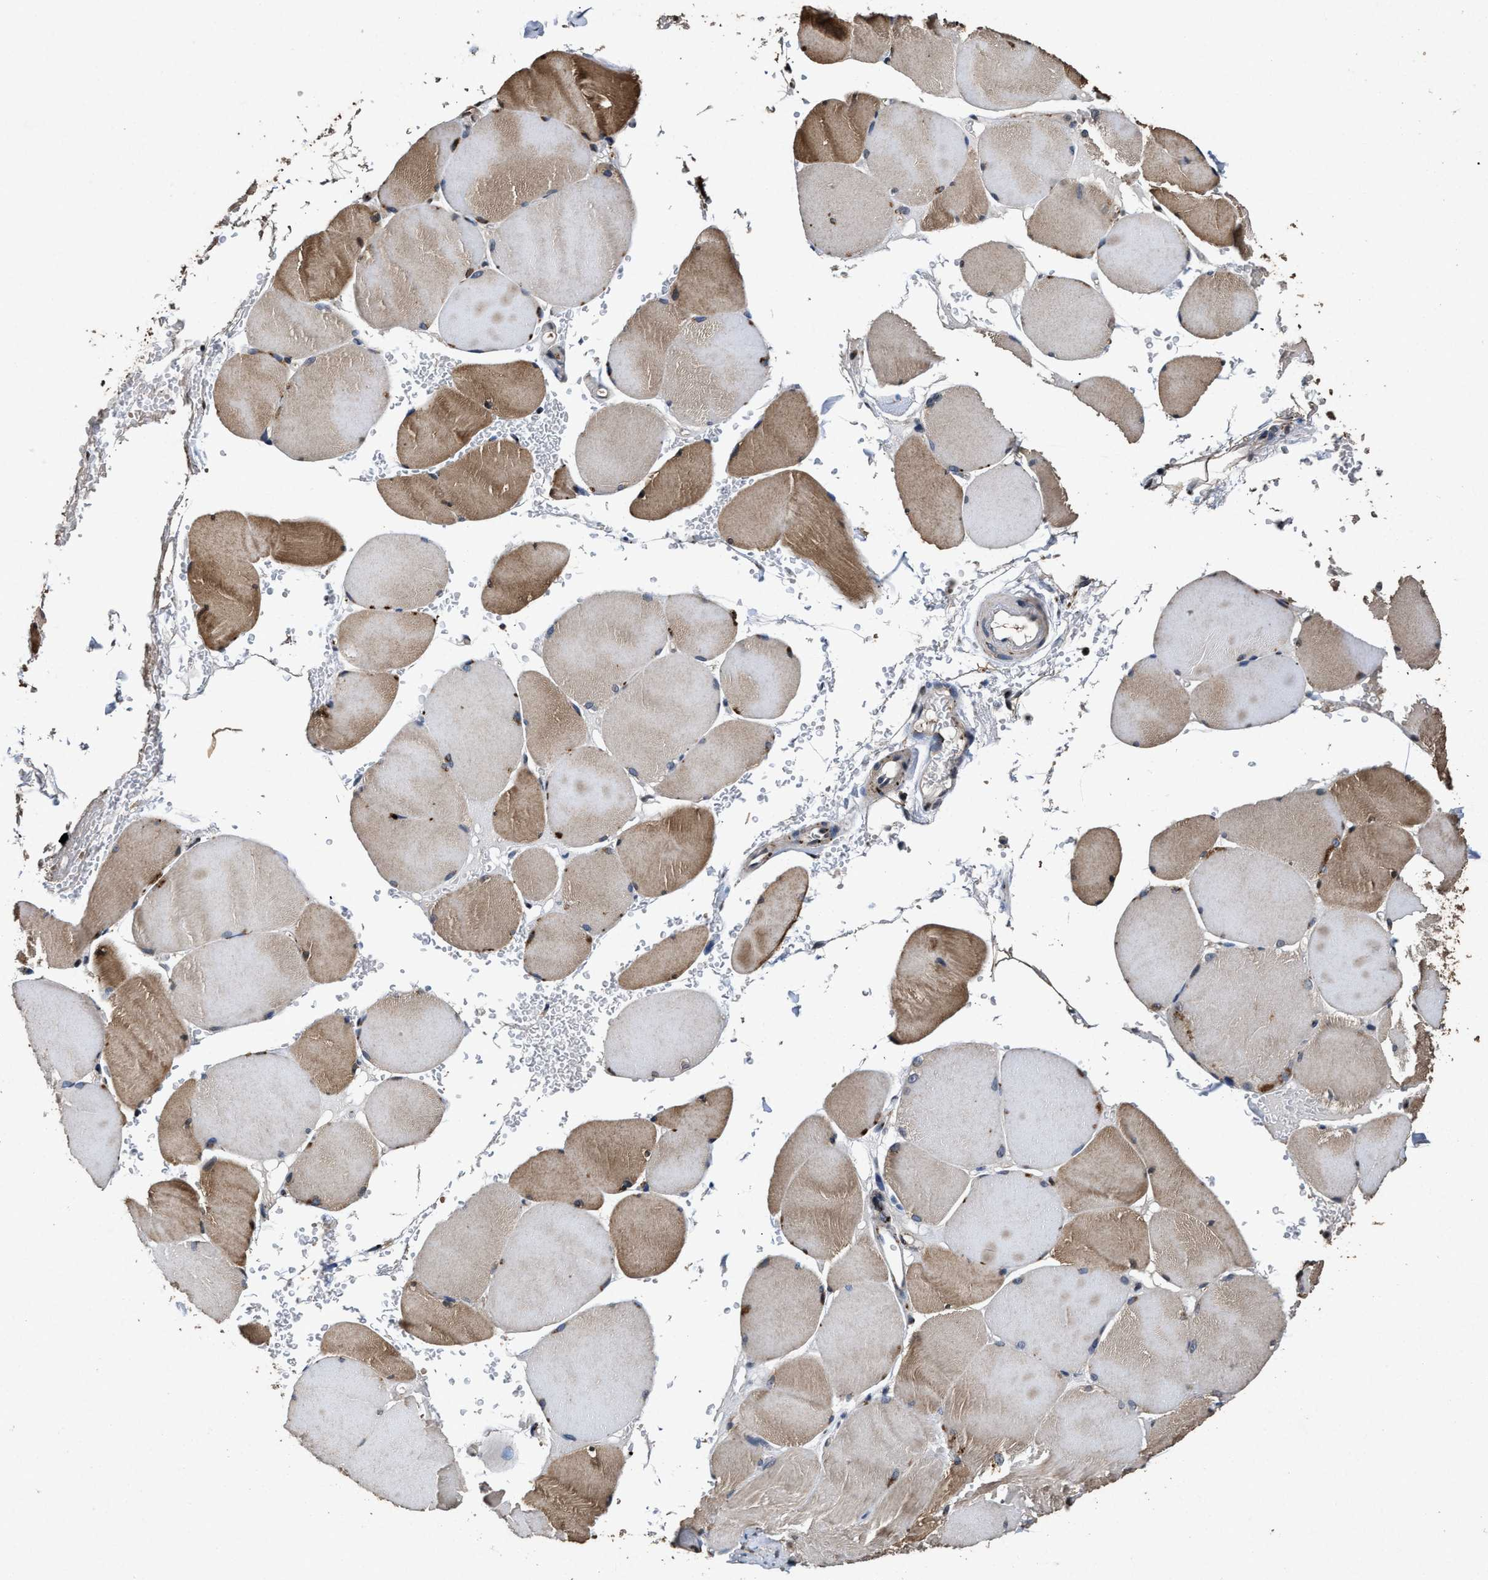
{"staining": {"intensity": "moderate", "quantity": "25%-75%", "location": "cytoplasmic/membranous"}, "tissue": "skeletal muscle", "cell_type": "Myocytes", "image_type": "normal", "snomed": [{"axis": "morphology", "description": "Normal tissue, NOS"}, {"axis": "topography", "description": "Skin"}, {"axis": "topography", "description": "Skeletal muscle"}], "caption": "Protein analysis of normal skeletal muscle demonstrates moderate cytoplasmic/membranous expression in approximately 25%-75% of myocytes.", "gene": "TPST2", "patient": {"sex": "male", "age": 83}}